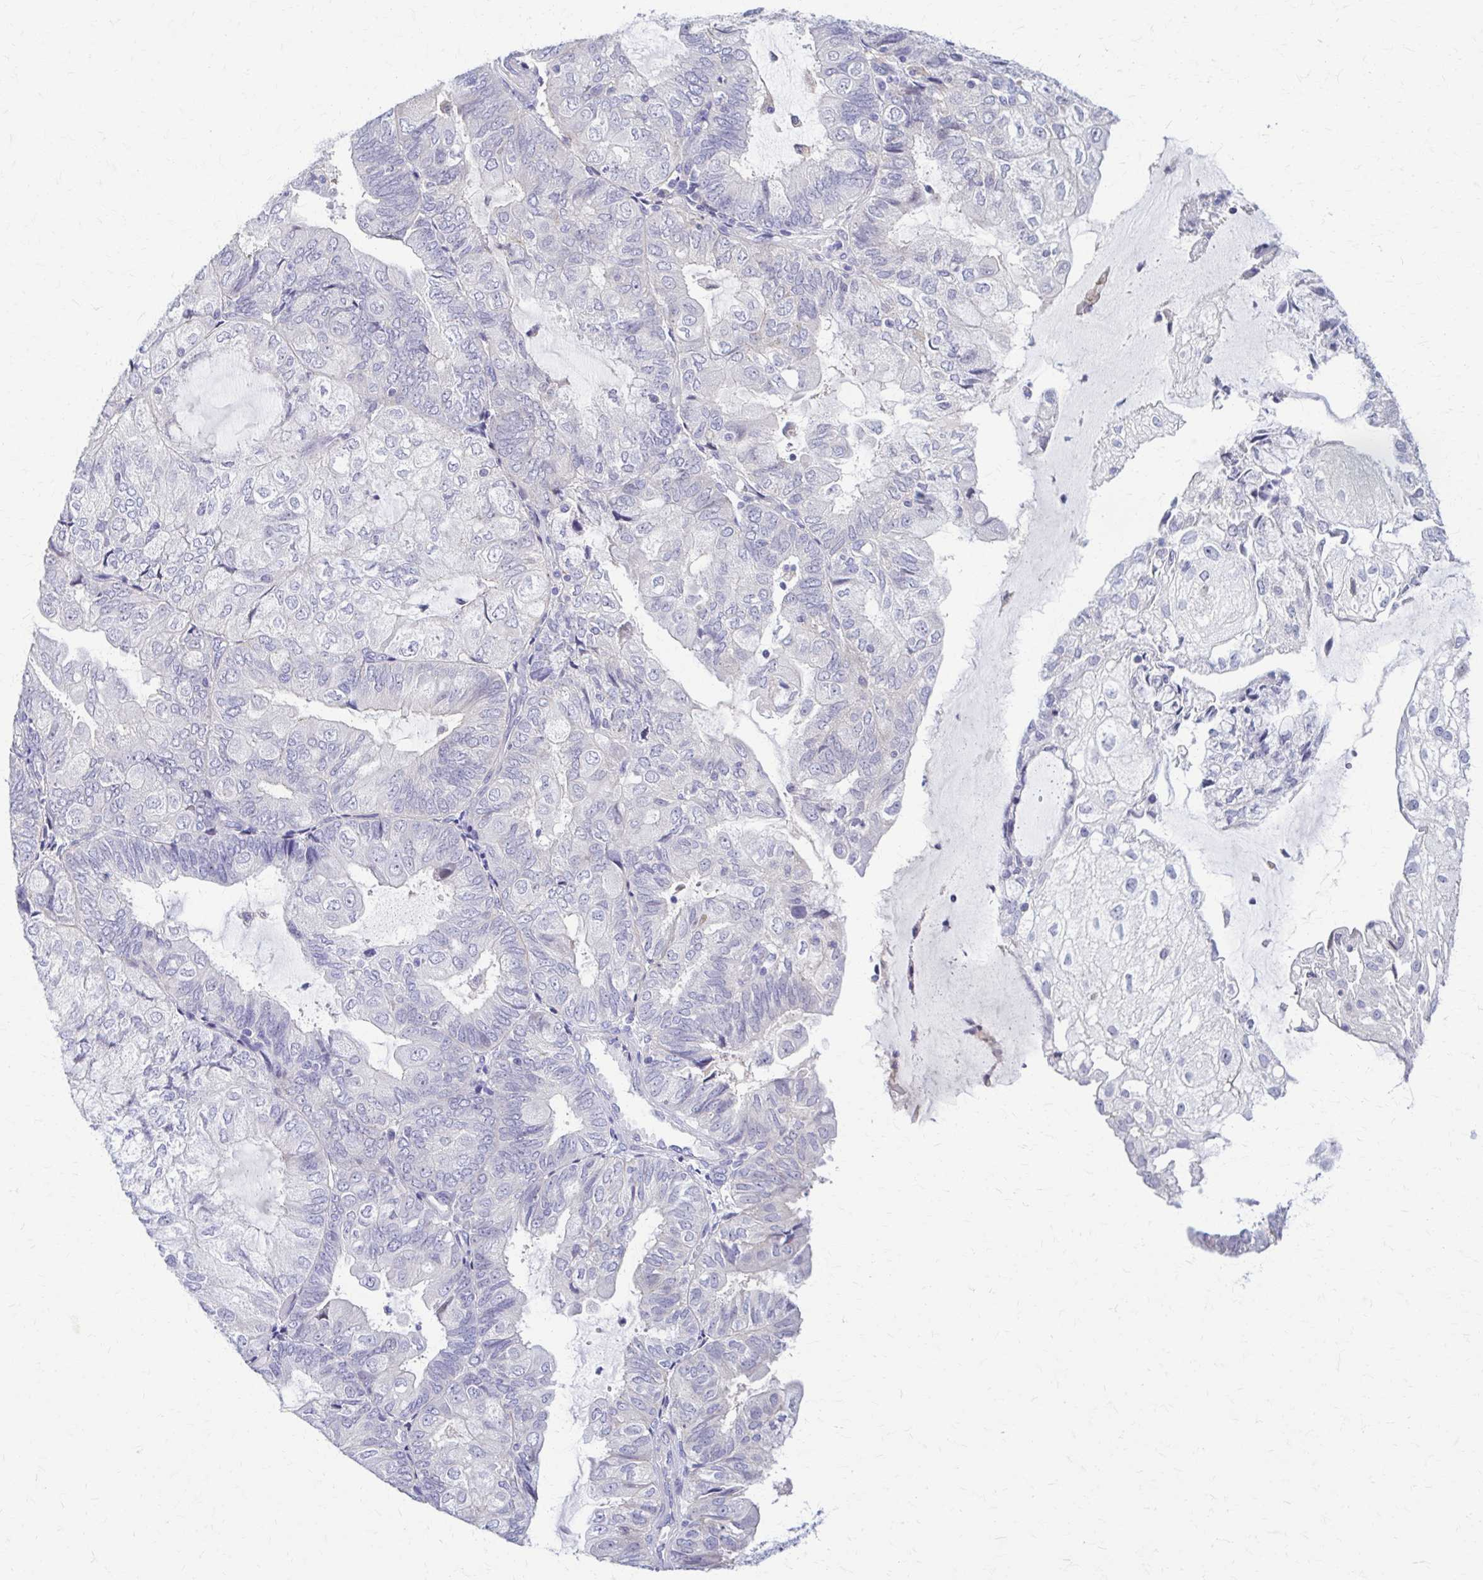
{"staining": {"intensity": "negative", "quantity": "none", "location": "none"}, "tissue": "endometrial cancer", "cell_type": "Tumor cells", "image_type": "cancer", "snomed": [{"axis": "morphology", "description": "Adenocarcinoma, NOS"}, {"axis": "topography", "description": "Endometrium"}], "caption": "DAB (3,3'-diaminobenzidine) immunohistochemical staining of human adenocarcinoma (endometrial) shows no significant expression in tumor cells.", "gene": "RHOBTB2", "patient": {"sex": "female", "age": 81}}